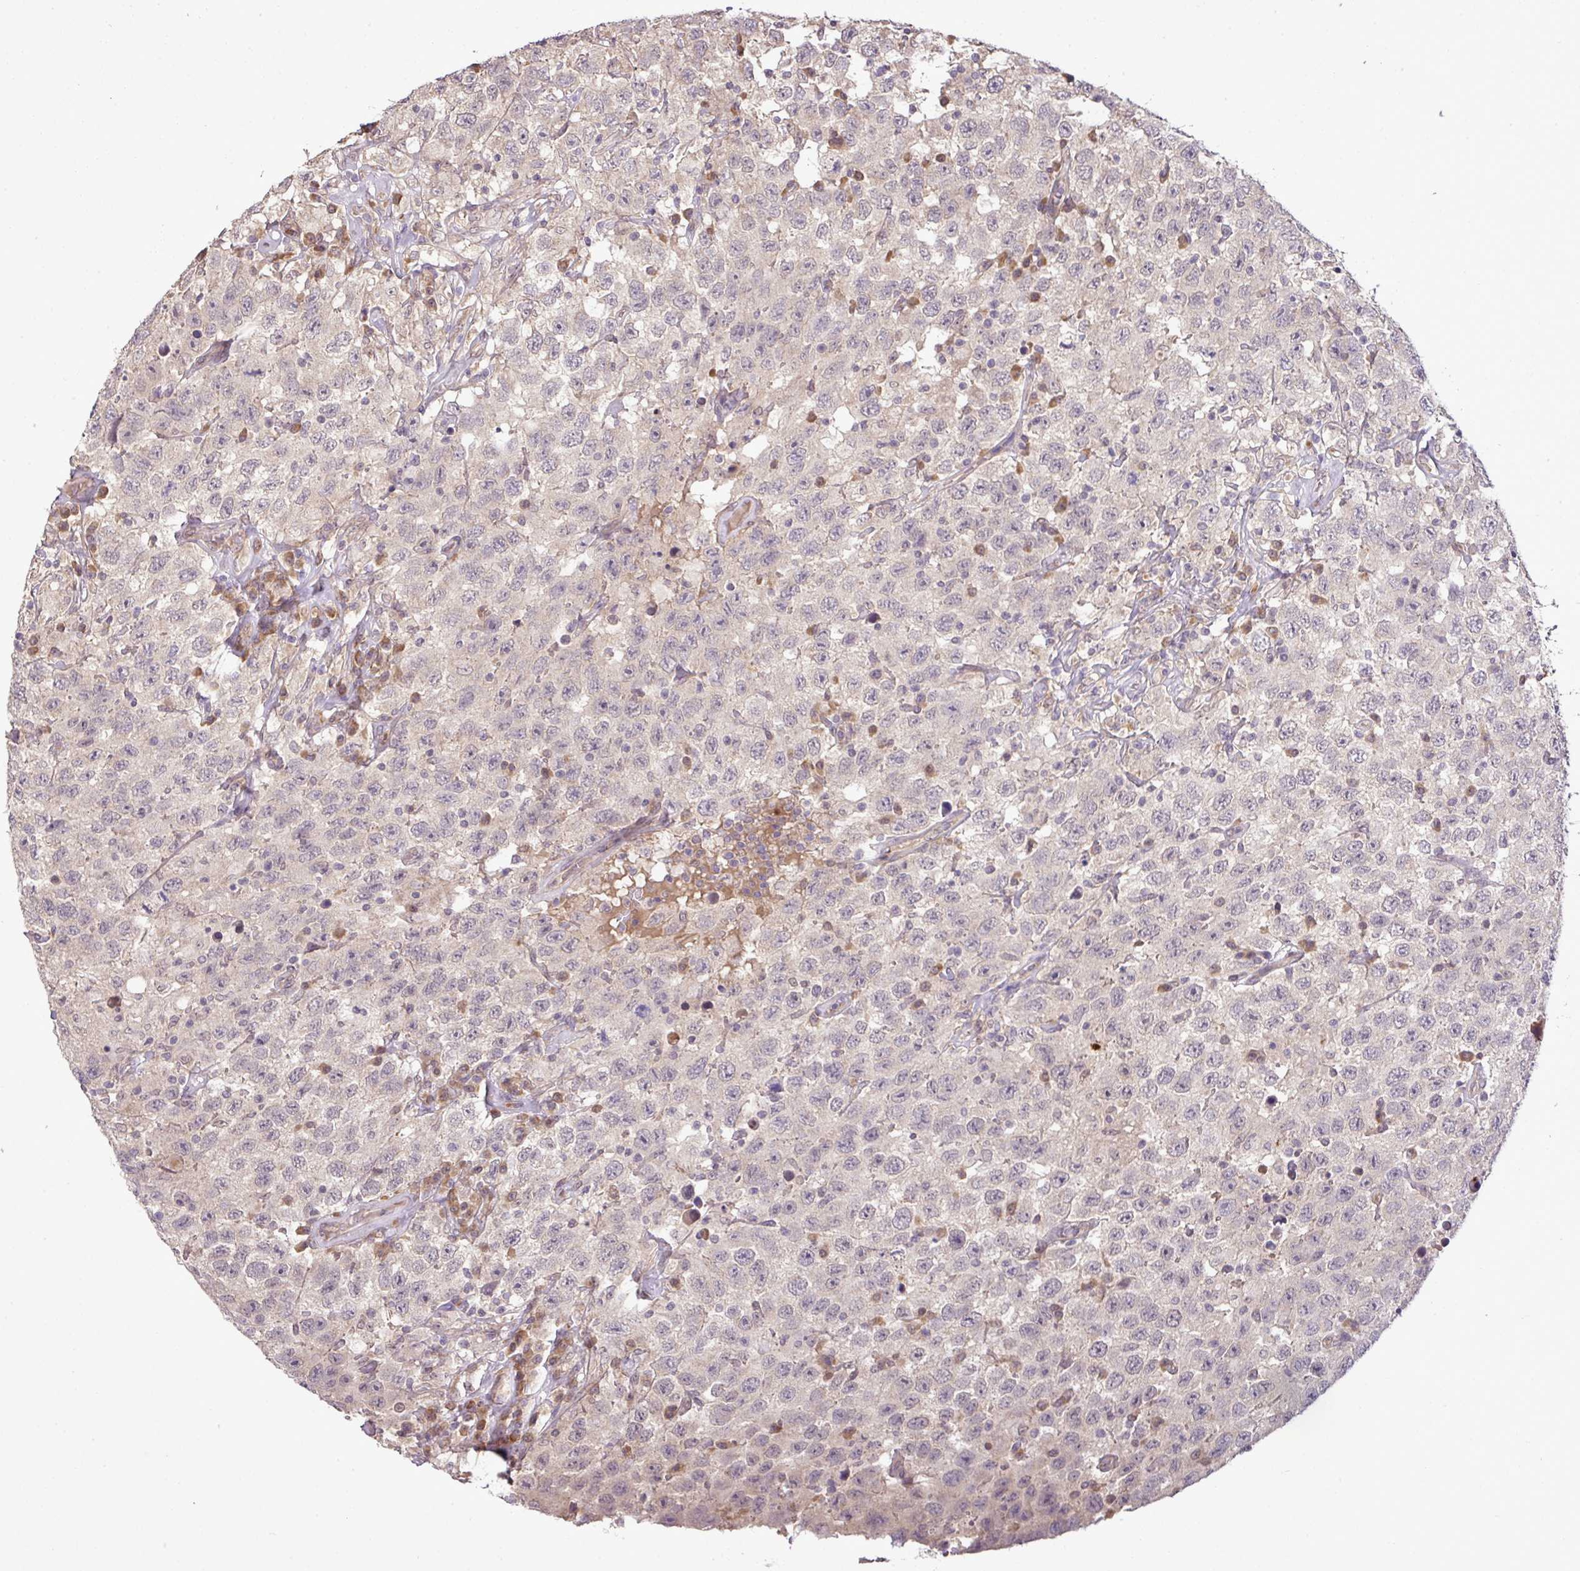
{"staining": {"intensity": "negative", "quantity": "none", "location": "none"}, "tissue": "testis cancer", "cell_type": "Tumor cells", "image_type": "cancer", "snomed": [{"axis": "morphology", "description": "Seminoma, NOS"}, {"axis": "topography", "description": "Testis"}], "caption": "Tumor cells are negative for brown protein staining in testis seminoma.", "gene": "DNAAF4", "patient": {"sex": "male", "age": 41}}